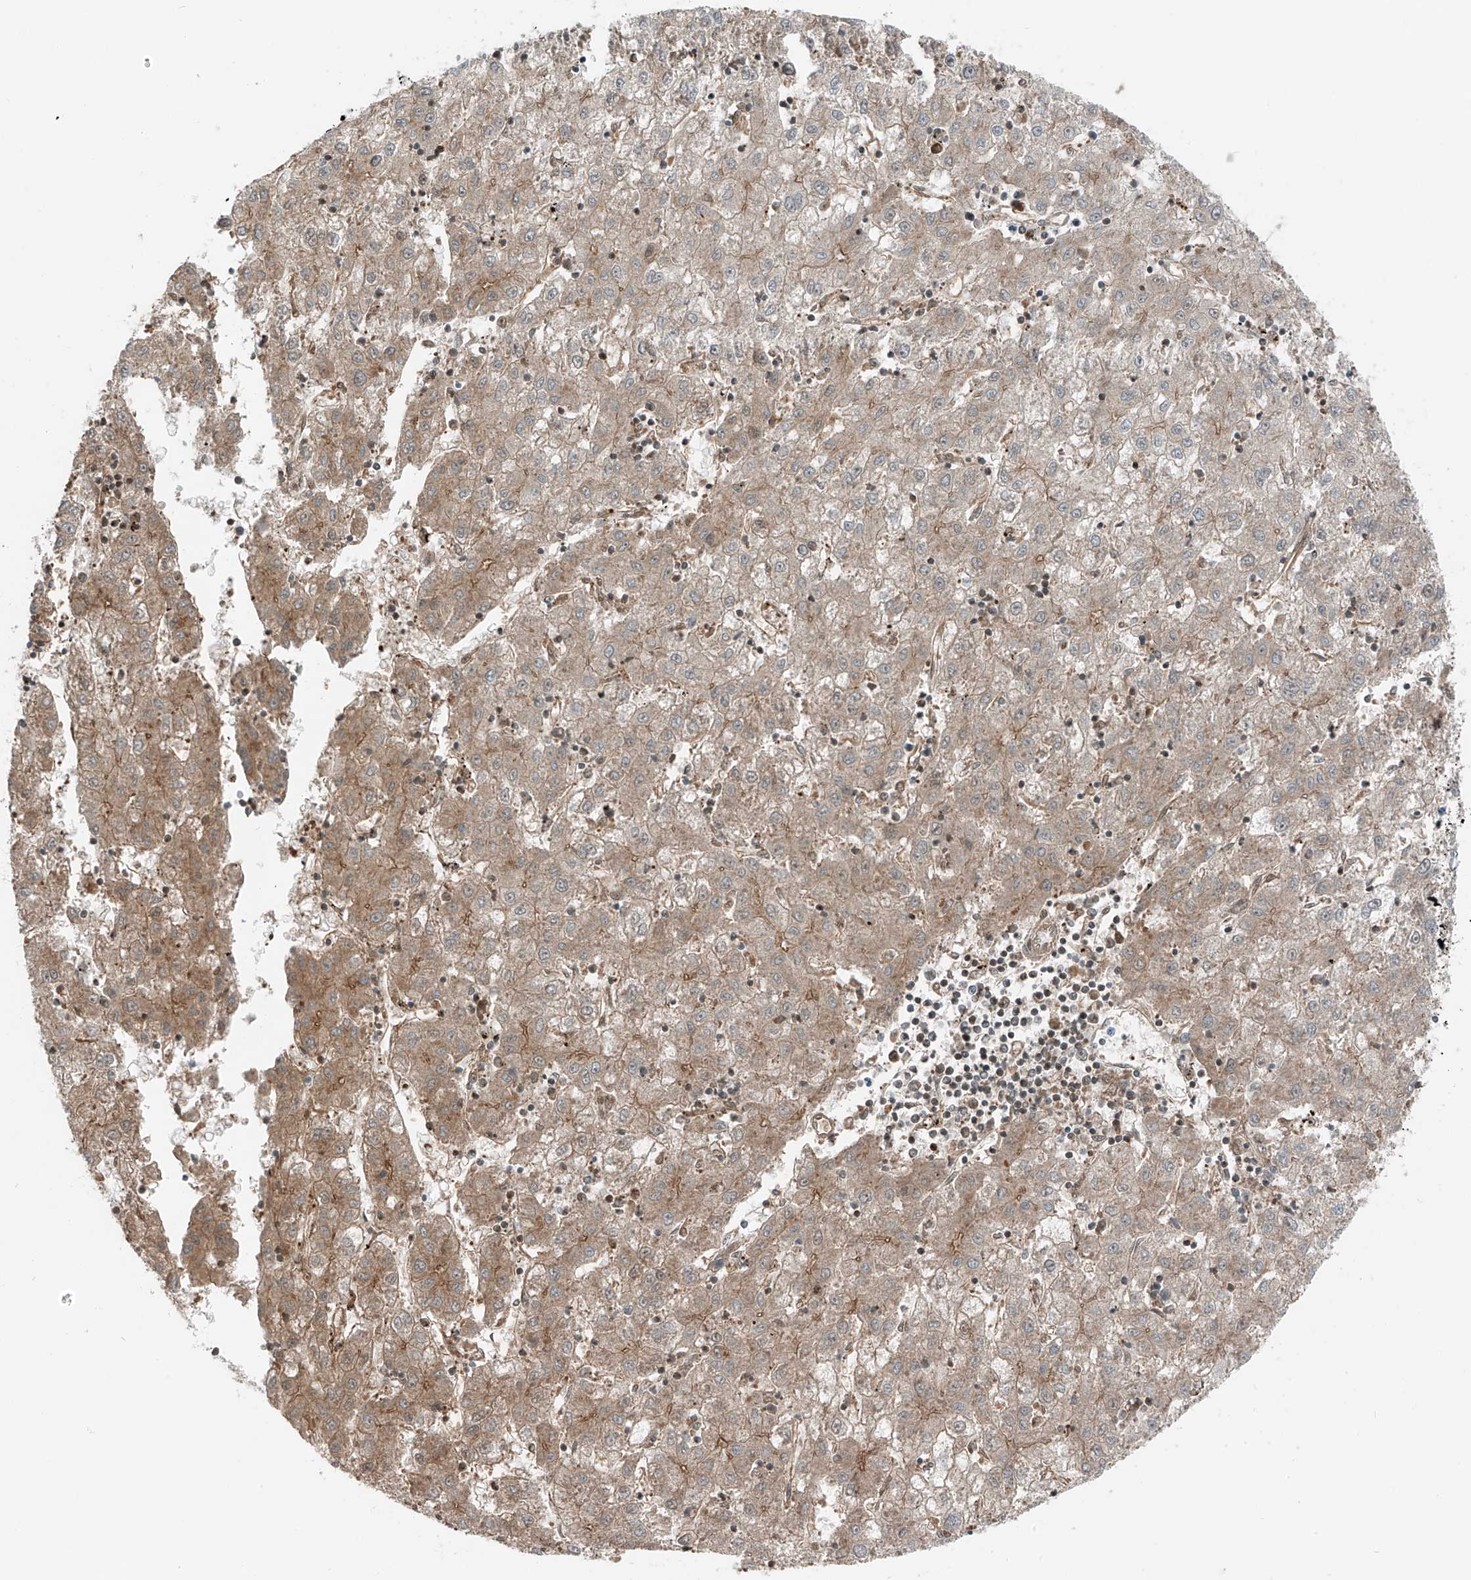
{"staining": {"intensity": "moderate", "quantity": ">75%", "location": "cytoplasmic/membranous"}, "tissue": "liver cancer", "cell_type": "Tumor cells", "image_type": "cancer", "snomed": [{"axis": "morphology", "description": "Carcinoma, Hepatocellular, NOS"}, {"axis": "topography", "description": "Liver"}], "caption": "Protein staining shows moderate cytoplasmic/membranous positivity in about >75% of tumor cells in hepatocellular carcinoma (liver). Nuclei are stained in blue.", "gene": "USP48", "patient": {"sex": "male", "age": 72}}